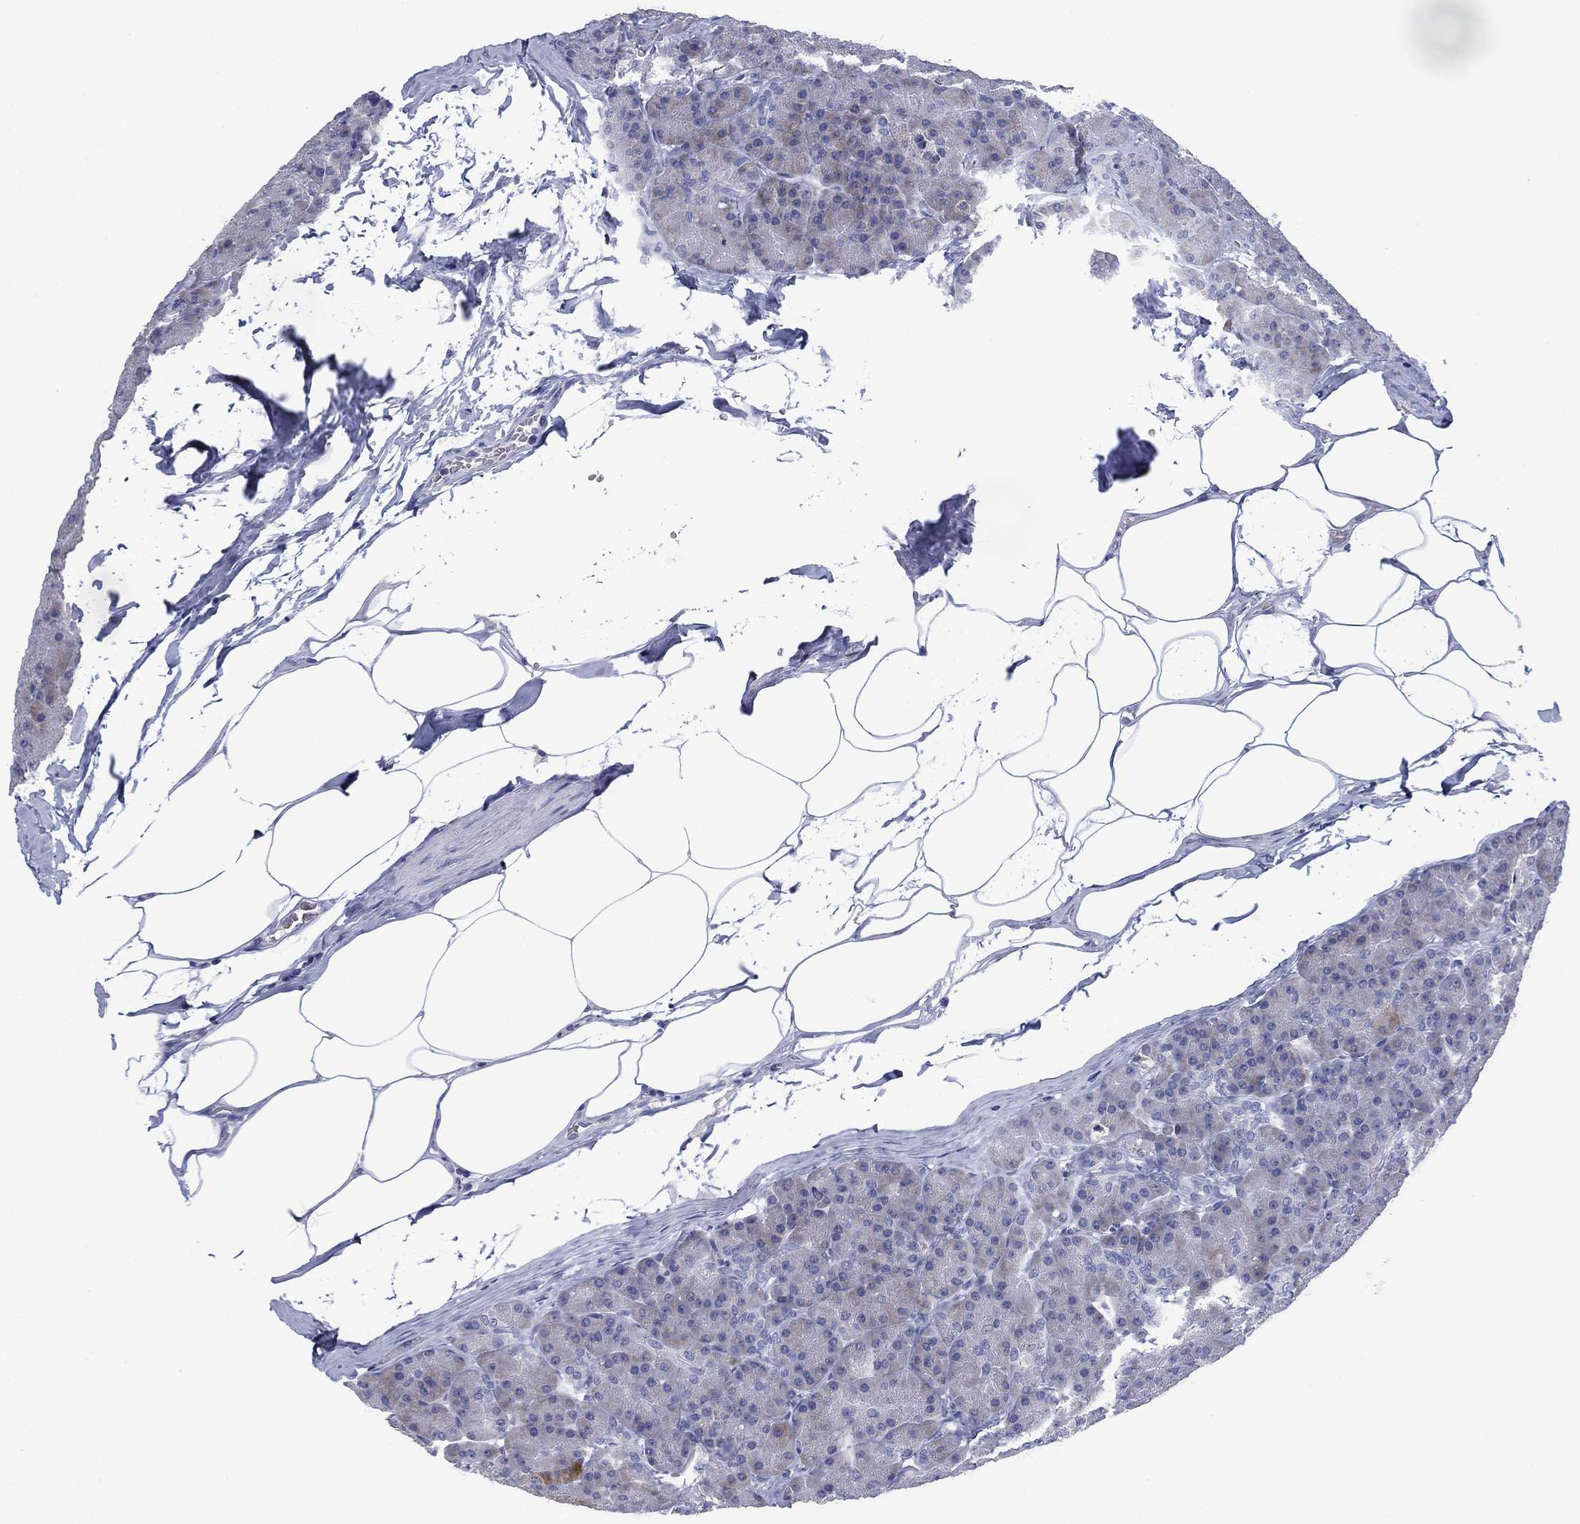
{"staining": {"intensity": "weak", "quantity": "<25%", "location": "cytoplasmic/membranous"}, "tissue": "pancreas", "cell_type": "Exocrine glandular cells", "image_type": "normal", "snomed": [{"axis": "morphology", "description": "Normal tissue, NOS"}, {"axis": "topography", "description": "Pancreas"}], "caption": "High magnification brightfield microscopy of benign pancreas stained with DAB (3,3'-diaminobenzidine) (brown) and counterstained with hematoxylin (blue): exocrine glandular cells show no significant positivity.", "gene": "KRT35", "patient": {"sex": "male", "age": 57}}